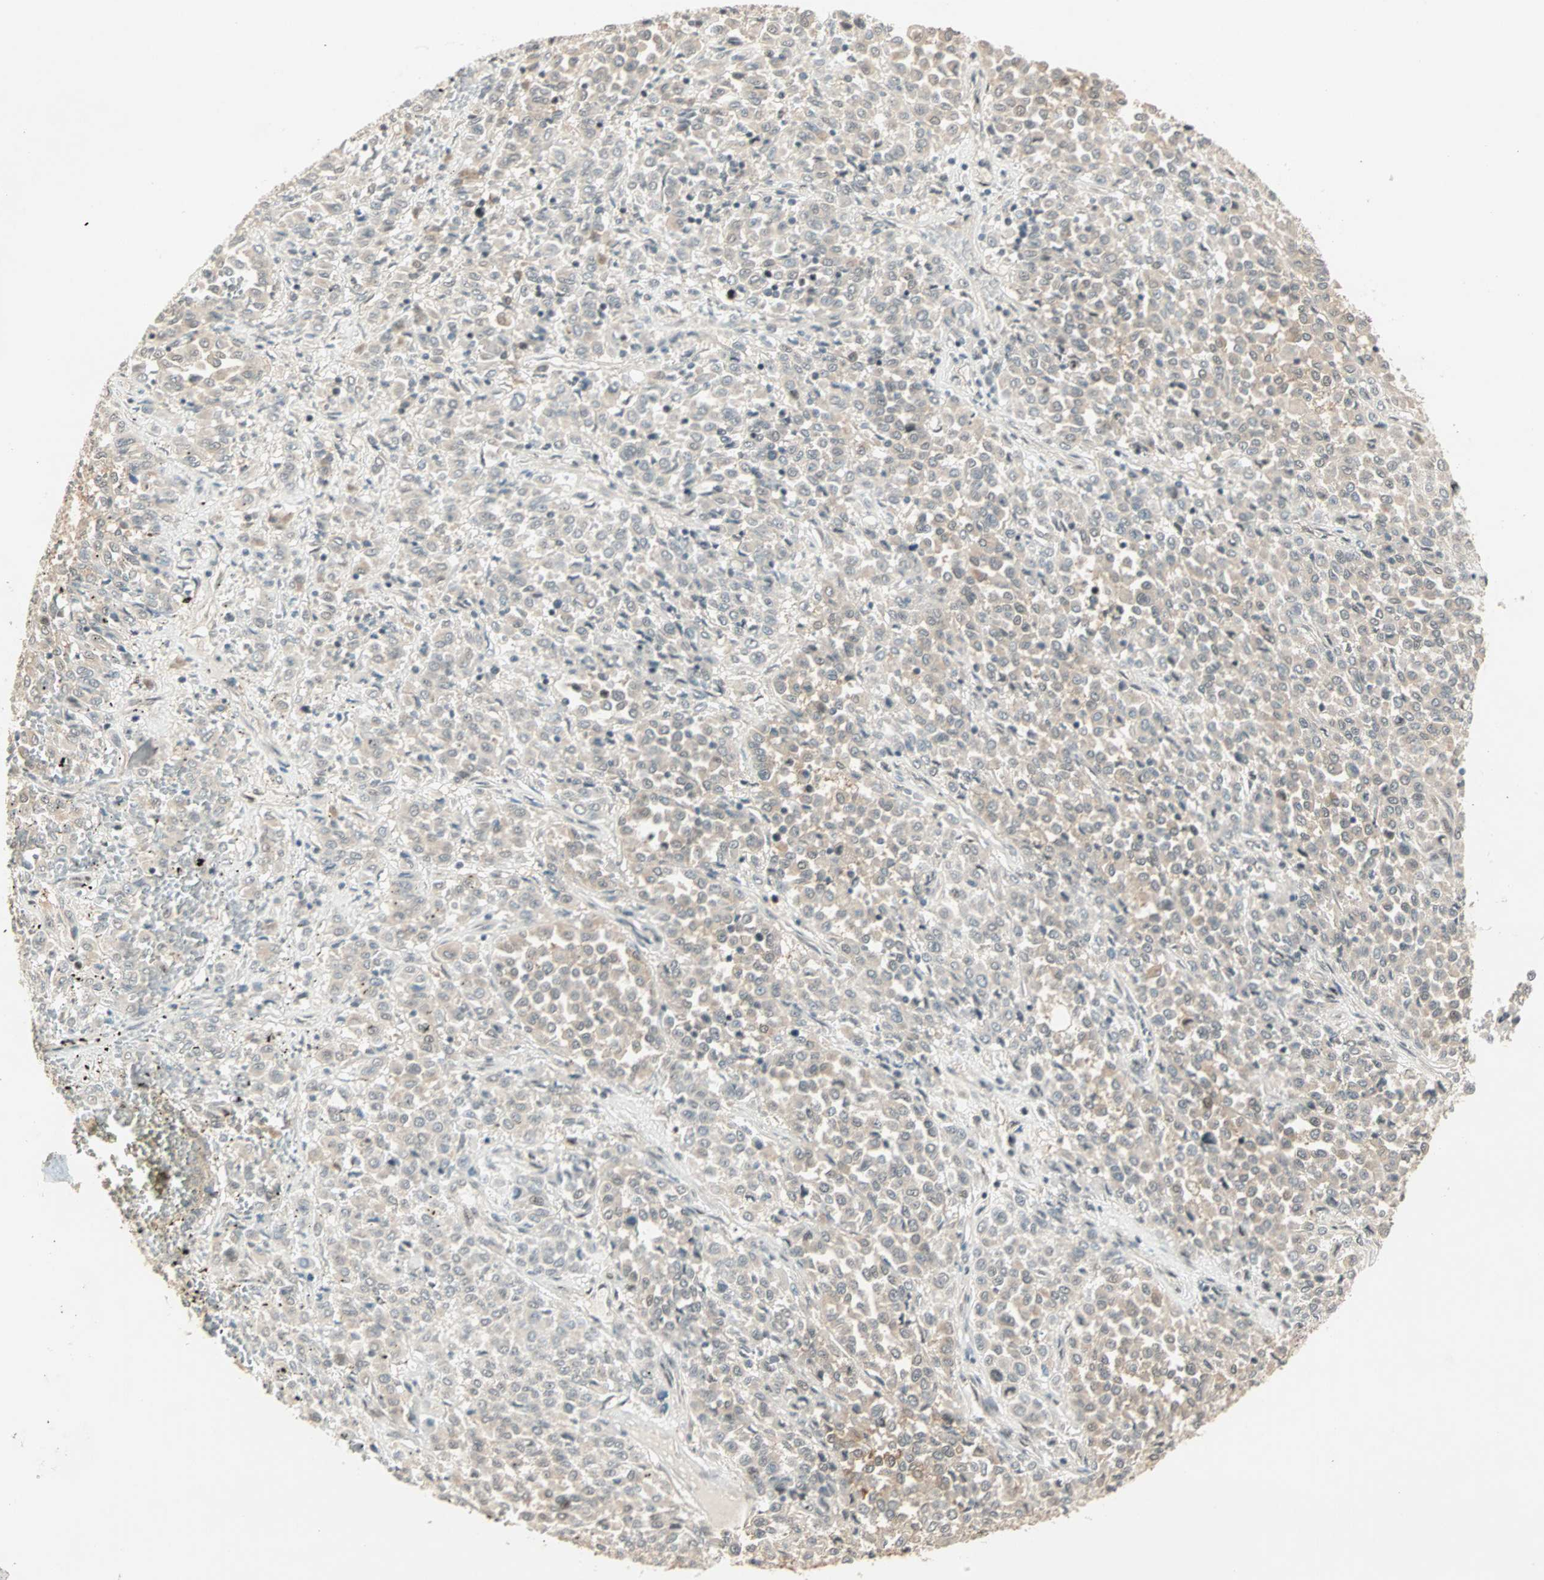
{"staining": {"intensity": "negative", "quantity": "none", "location": "none"}, "tissue": "melanoma", "cell_type": "Tumor cells", "image_type": "cancer", "snomed": [{"axis": "morphology", "description": "Malignant melanoma, Metastatic site"}, {"axis": "topography", "description": "Pancreas"}], "caption": "A micrograph of human malignant melanoma (metastatic site) is negative for staining in tumor cells.", "gene": "ACSL5", "patient": {"sex": "female", "age": 30}}